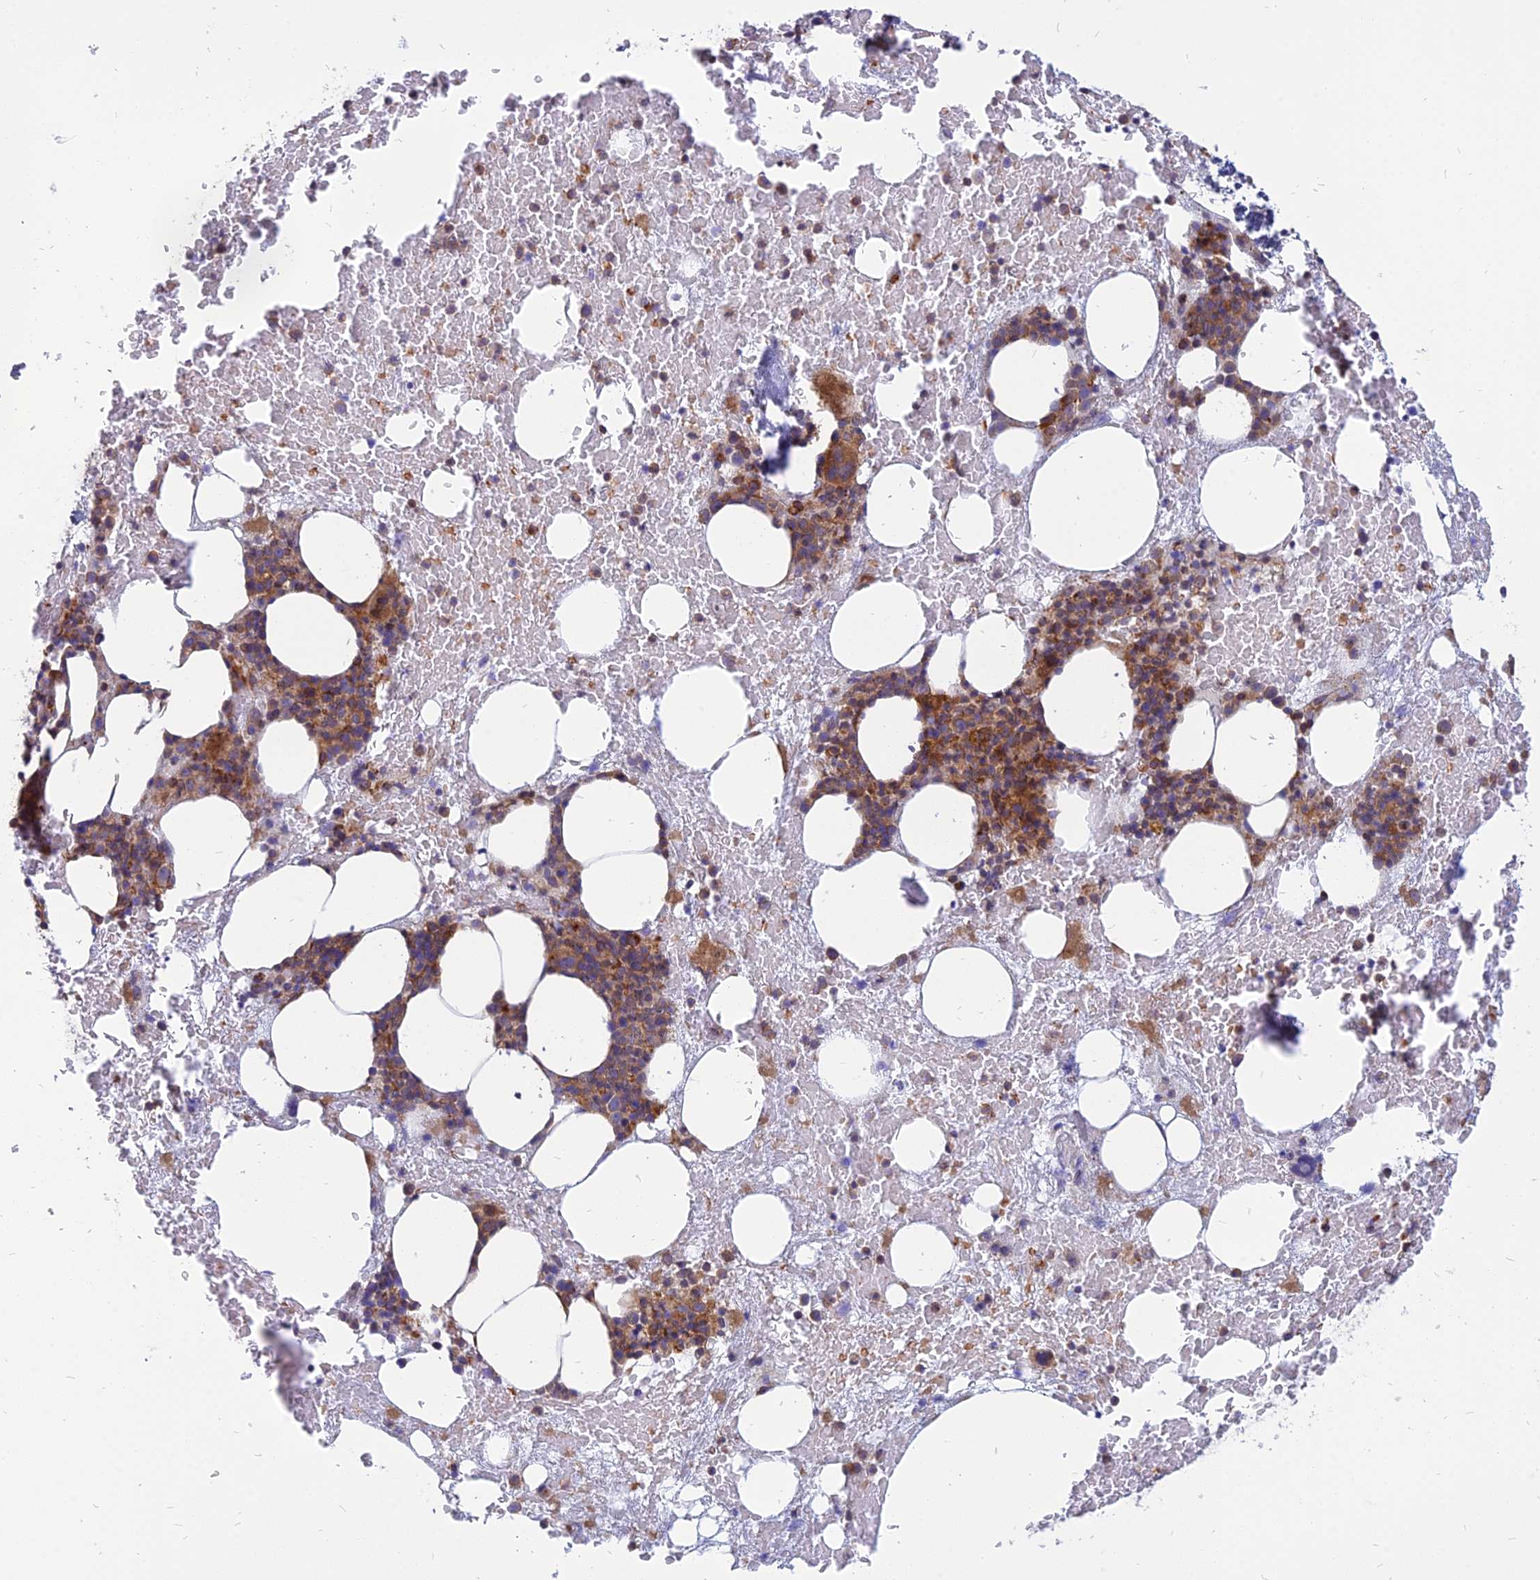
{"staining": {"intensity": "moderate", "quantity": "25%-75%", "location": "cytoplasmic/membranous"}, "tissue": "bone marrow", "cell_type": "Hematopoietic cells", "image_type": "normal", "snomed": [{"axis": "morphology", "description": "Normal tissue, NOS"}, {"axis": "topography", "description": "Bone marrow"}], "caption": "Unremarkable bone marrow shows moderate cytoplasmic/membranous positivity in about 25%-75% of hematopoietic cells, visualized by immunohistochemistry.", "gene": "PHKA2", "patient": {"sex": "male", "age": 72}}